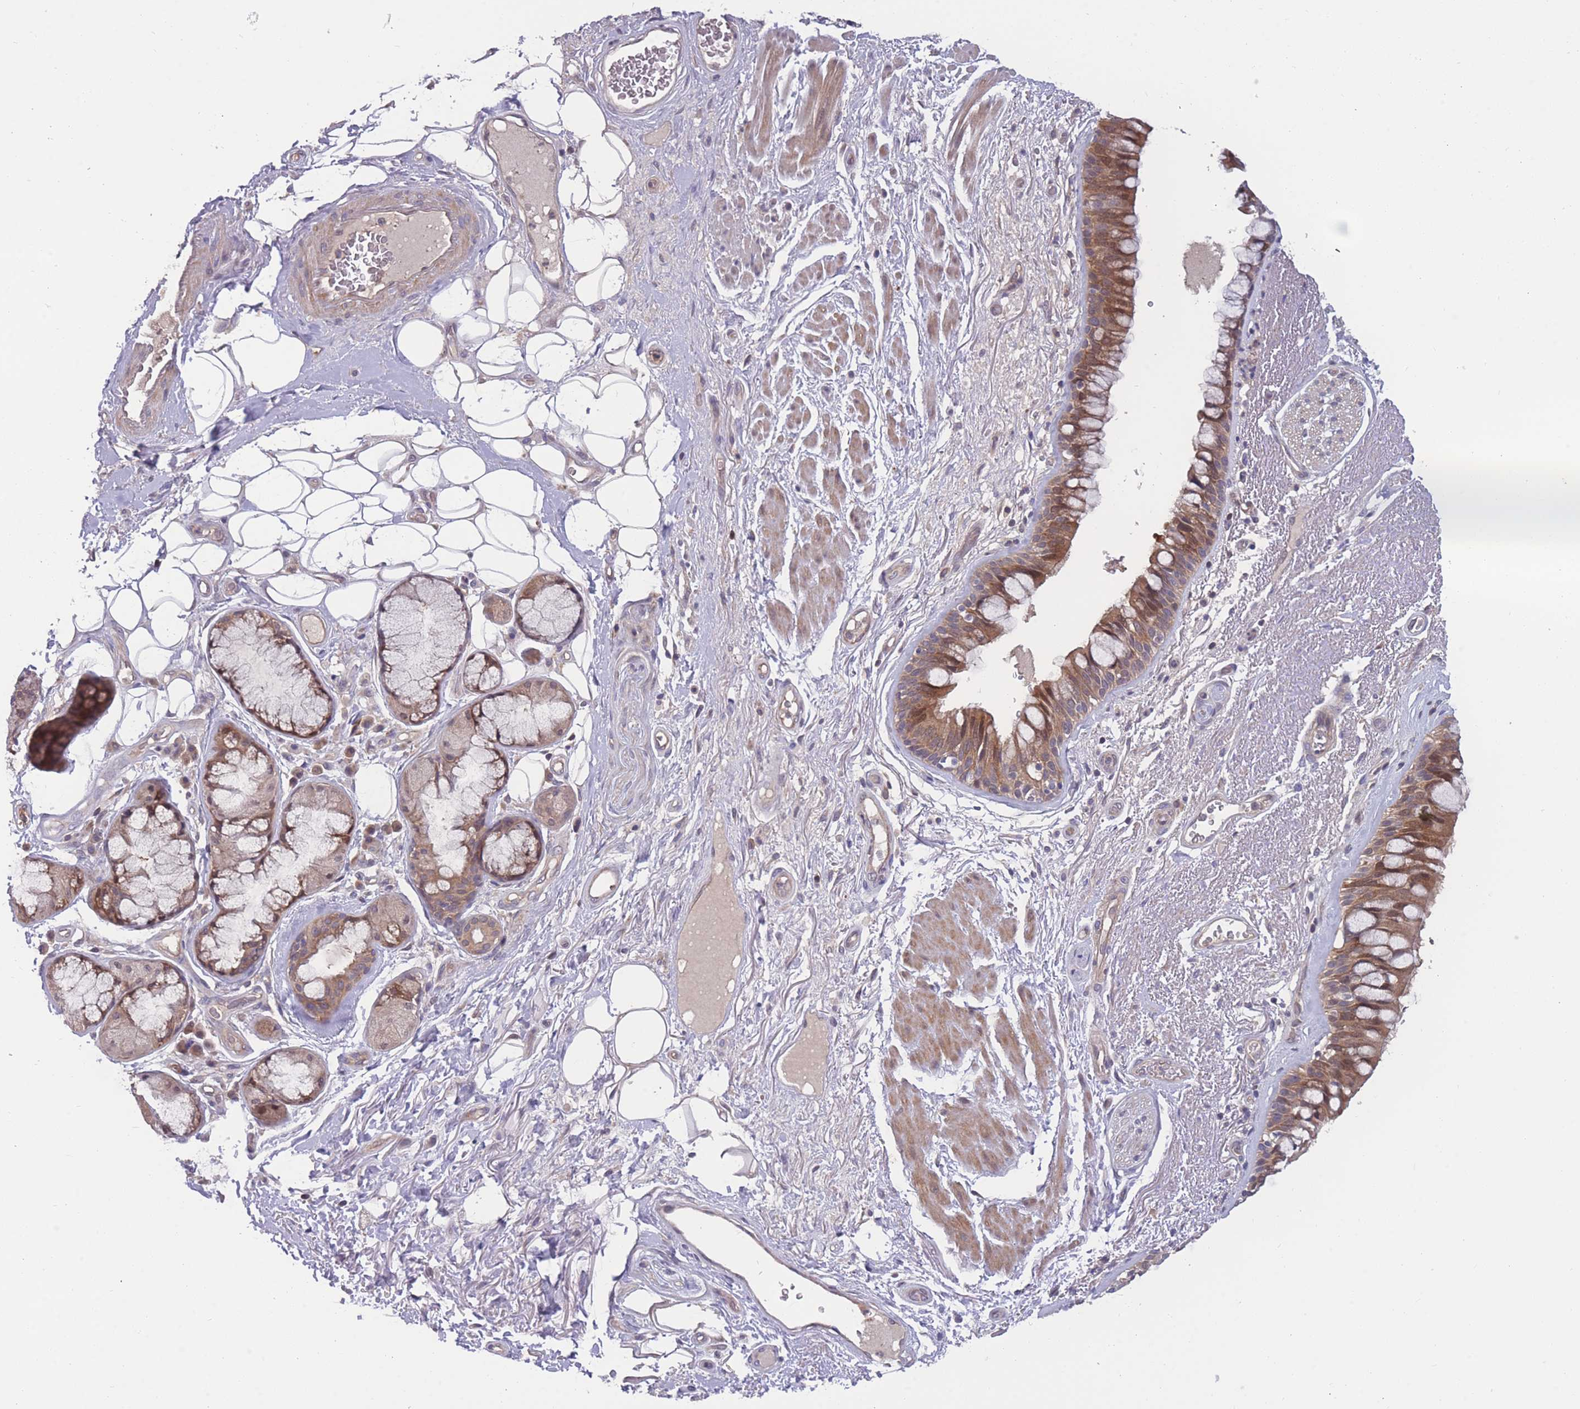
{"staining": {"intensity": "moderate", "quantity": ">75%", "location": "cytoplasmic/membranous"}, "tissue": "bronchus", "cell_type": "Respiratory epithelial cells", "image_type": "normal", "snomed": [{"axis": "morphology", "description": "Normal tissue, NOS"}, {"axis": "morphology", "description": "Squamous cell carcinoma, NOS"}, {"axis": "topography", "description": "Lymph node"}, {"axis": "topography", "description": "Bronchus"}, {"axis": "topography", "description": "Lung"}], "caption": "This is an image of immunohistochemistry staining of benign bronchus, which shows moderate expression in the cytoplasmic/membranous of respiratory epithelial cells.", "gene": "UBE2NL", "patient": {"sex": "male", "age": 66}}